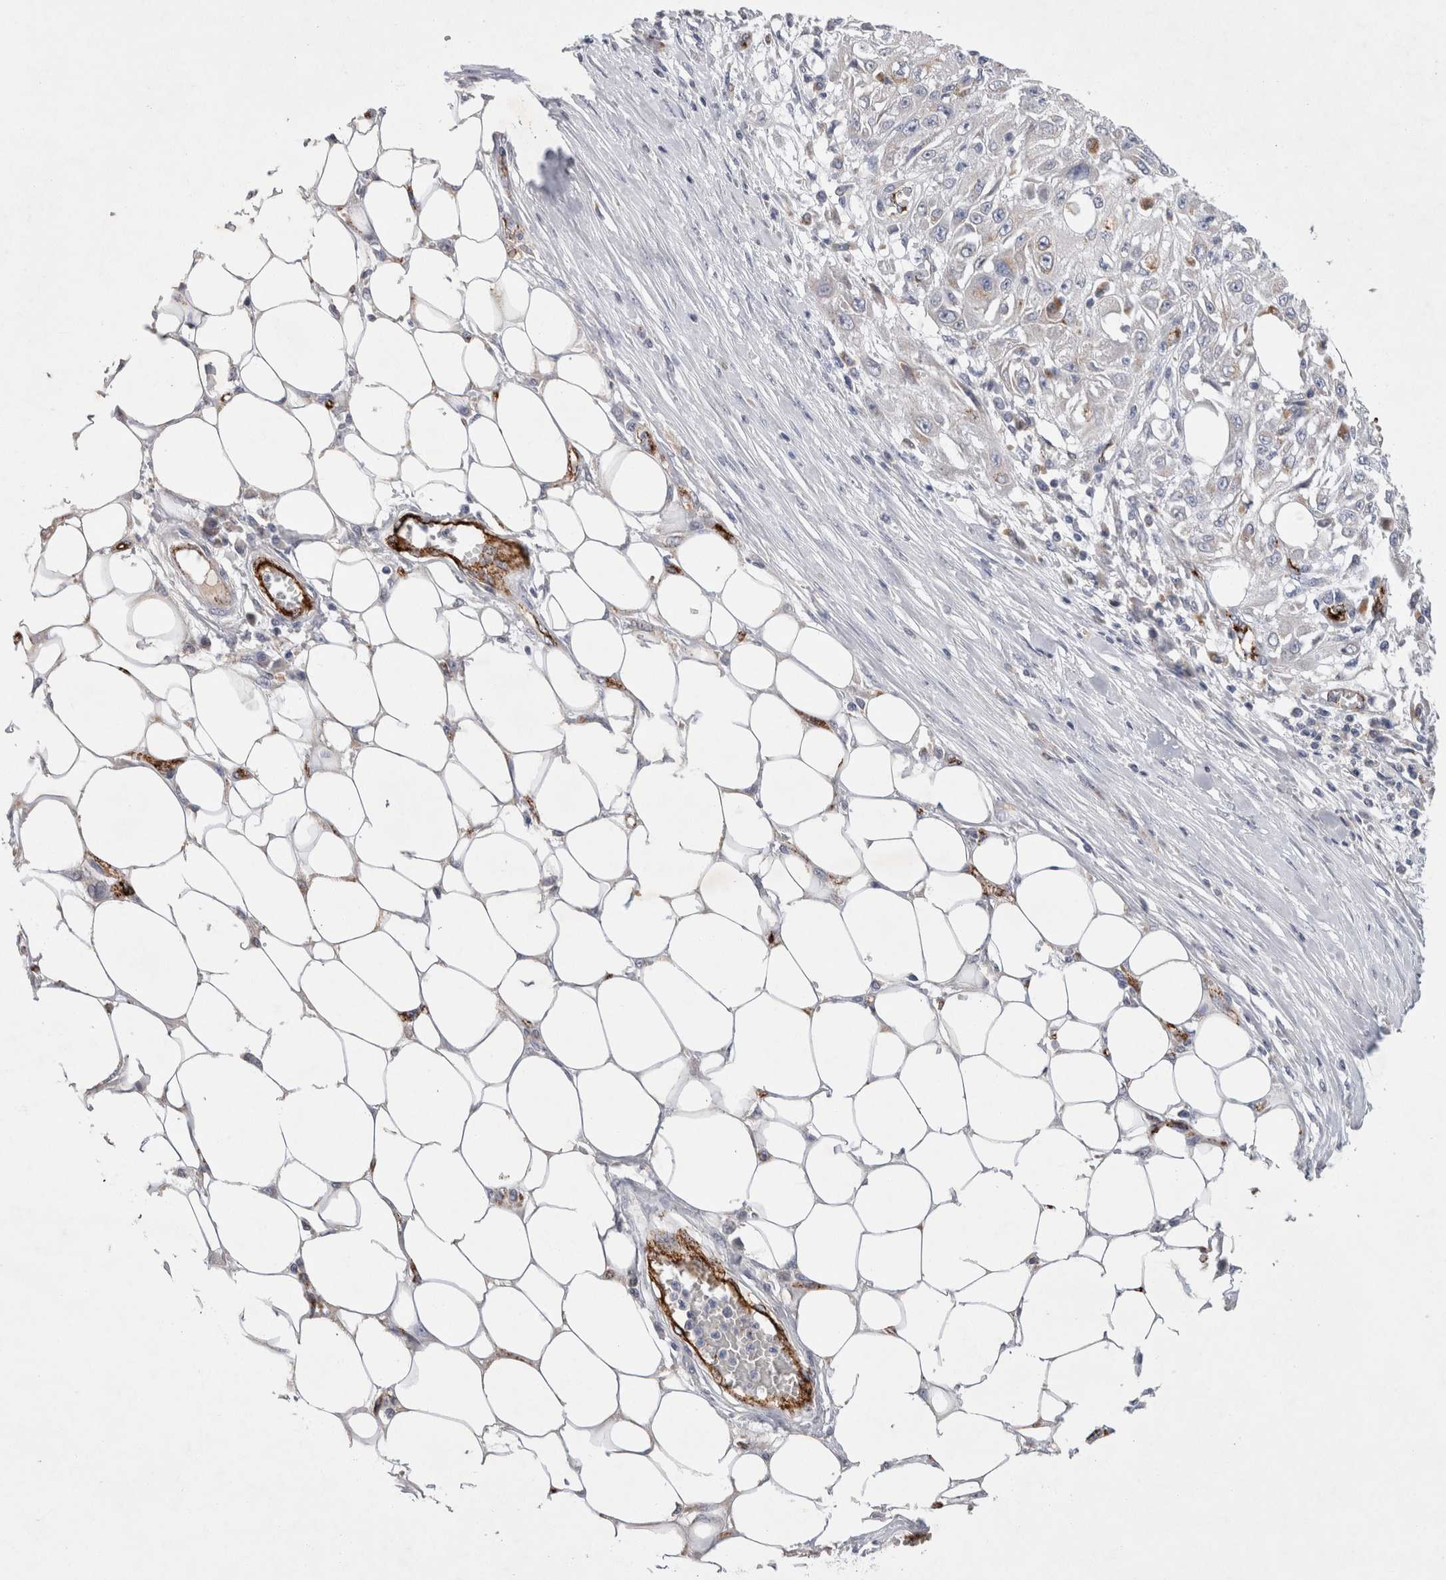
{"staining": {"intensity": "weak", "quantity": "<25%", "location": "cytoplasmic/membranous"}, "tissue": "skin cancer", "cell_type": "Tumor cells", "image_type": "cancer", "snomed": [{"axis": "morphology", "description": "Squamous cell carcinoma, NOS"}, {"axis": "morphology", "description": "Squamous cell carcinoma, metastatic, NOS"}, {"axis": "topography", "description": "Skin"}, {"axis": "topography", "description": "Lymph node"}], "caption": "Tumor cells are negative for brown protein staining in skin cancer.", "gene": "IARS2", "patient": {"sex": "male", "age": 75}}